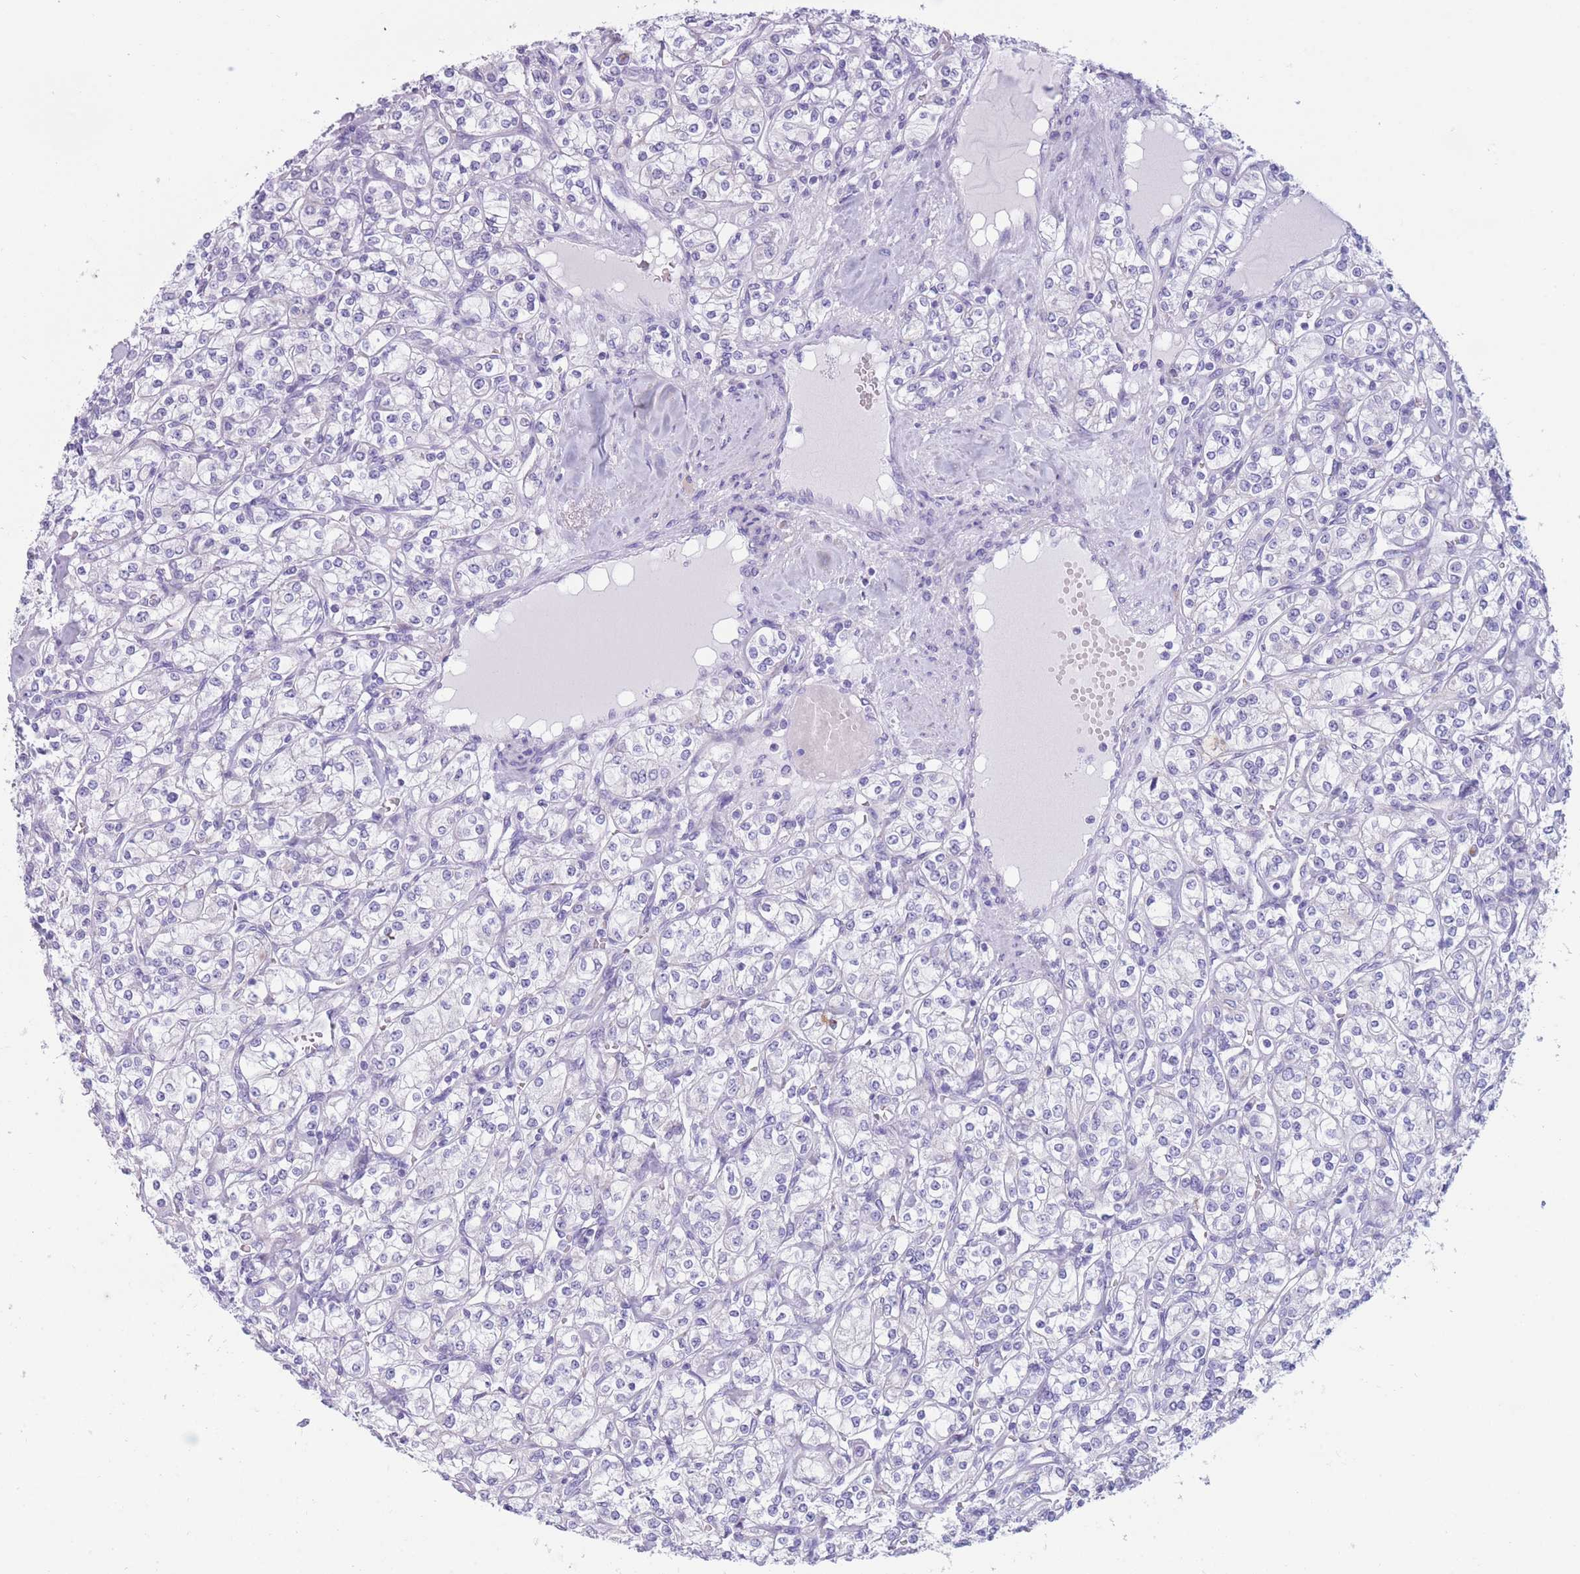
{"staining": {"intensity": "negative", "quantity": "none", "location": "none"}, "tissue": "renal cancer", "cell_type": "Tumor cells", "image_type": "cancer", "snomed": [{"axis": "morphology", "description": "Adenocarcinoma, NOS"}, {"axis": "topography", "description": "Kidney"}], "caption": "Immunohistochemistry (IHC) of renal adenocarcinoma shows no expression in tumor cells.", "gene": "COL27A1", "patient": {"sex": "male", "age": 77}}